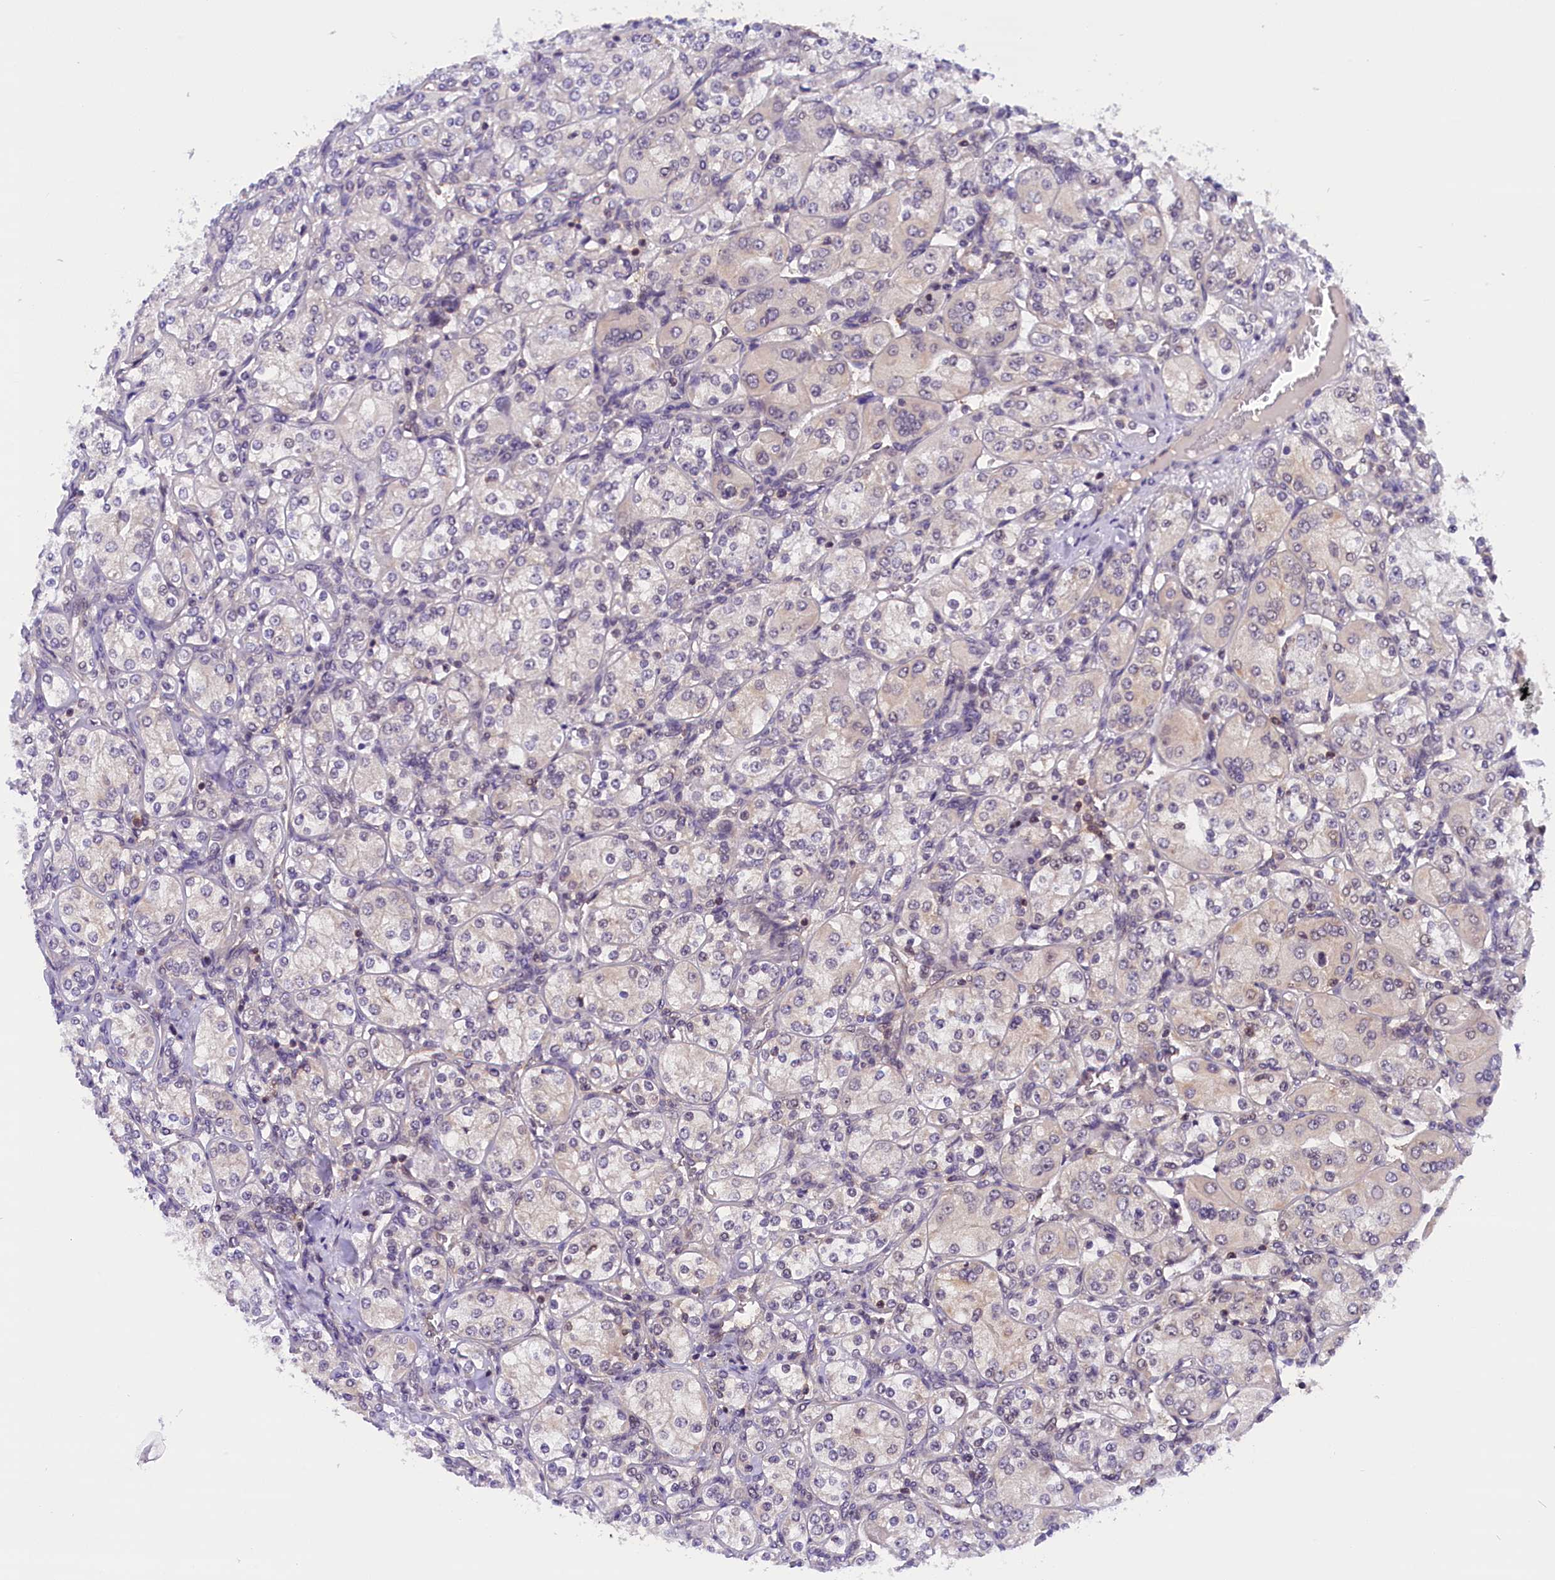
{"staining": {"intensity": "negative", "quantity": "none", "location": "none"}, "tissue": "renal cancer", "cell_type": "Tumor cells", "image_type": "cancer", "snomed": [{"axis": "morphology", "description": "Adenocarcinoma, NOS"}, {"axis": "topography", "description": "Kidney"}], "caption": "Renal adenocarcinoma was stained to show a protein in brown. There is no significant expression in tumor cells.", "gene": "TBCB", "patient": {"sex": "male", "age": 77}}